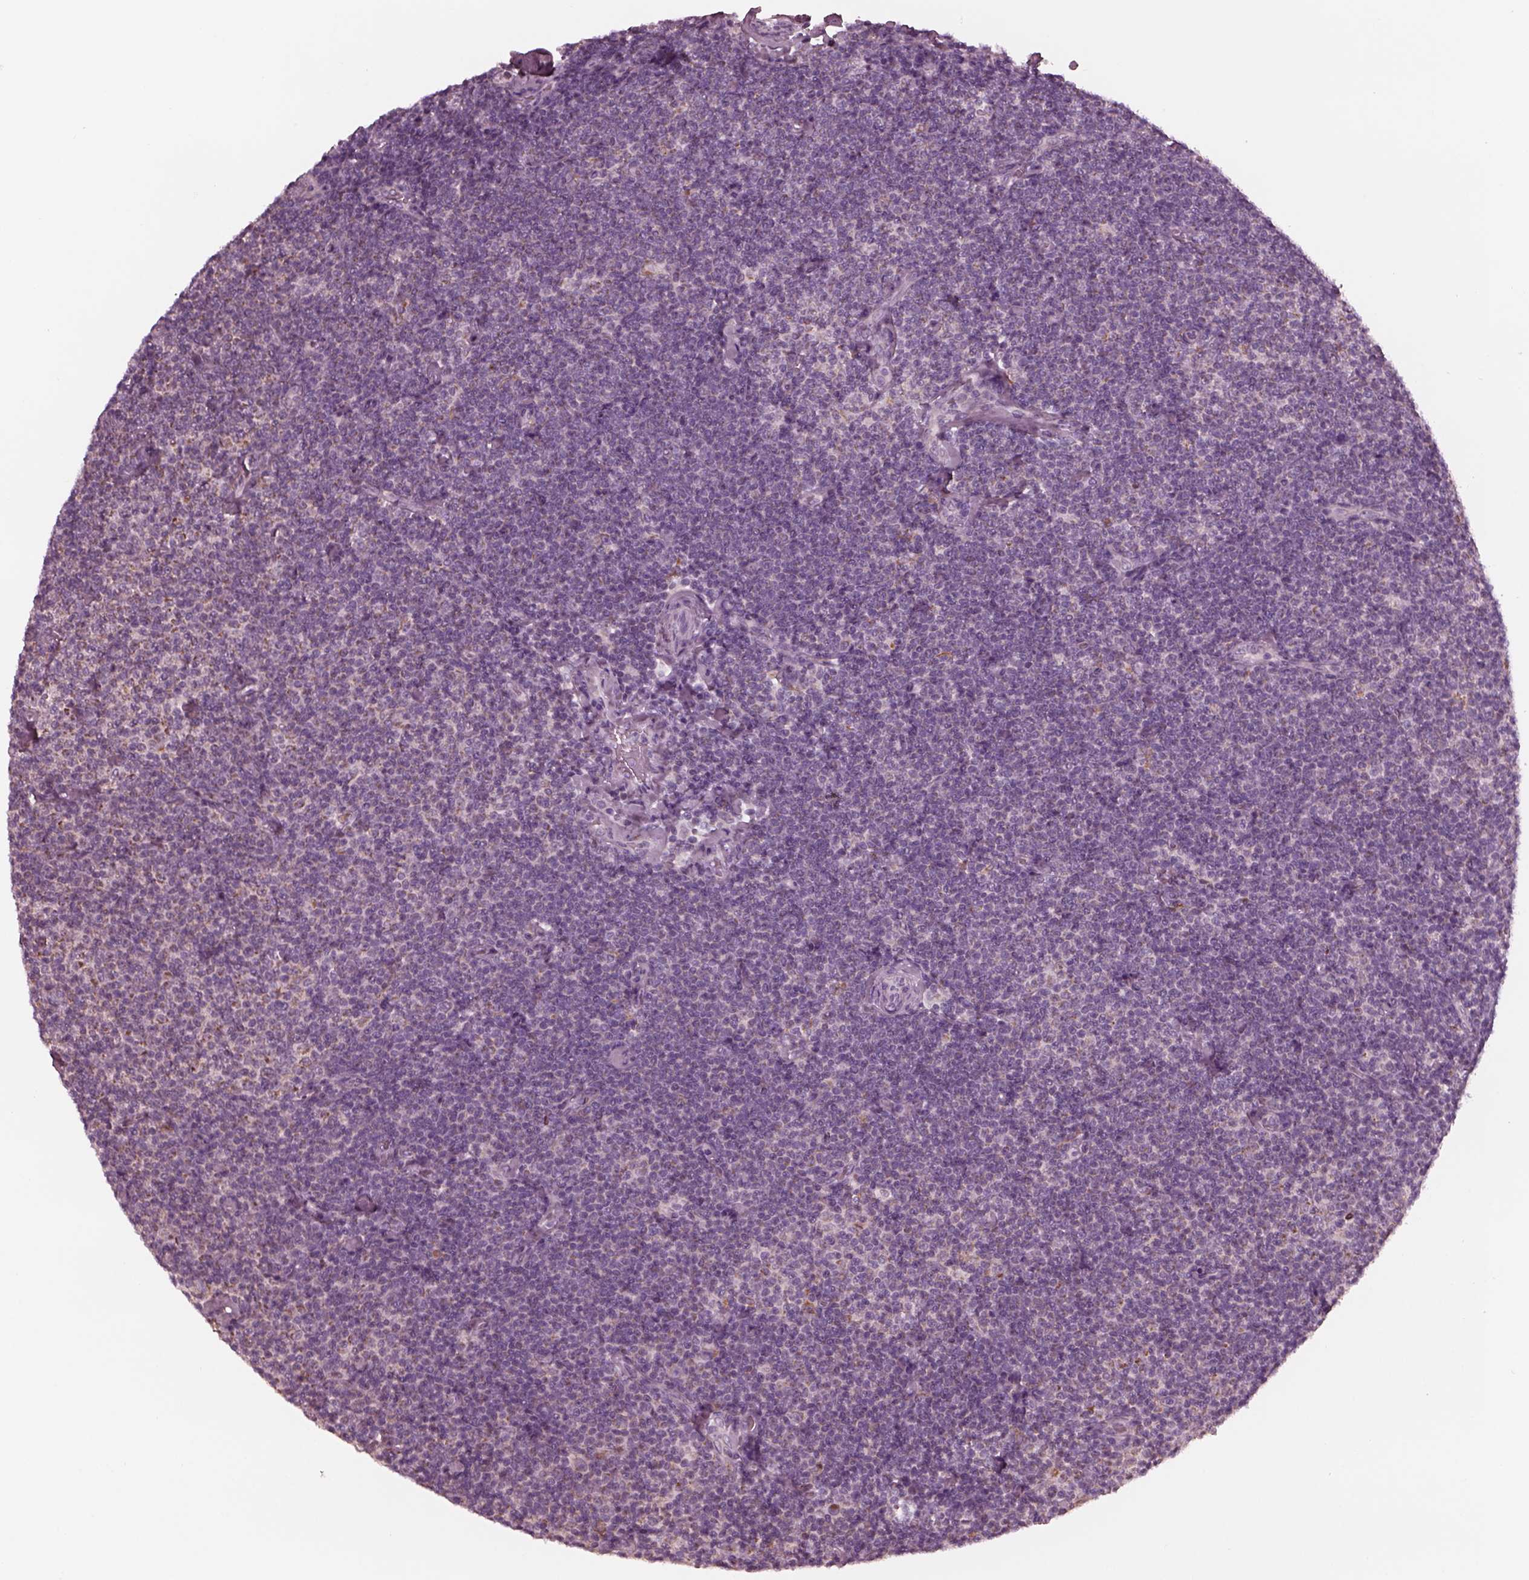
{"staining": {"intensity": "moderate", "quantity": "<25%", "location": "cytoplasmic/membranous"}, "tissue": "lymphoma", "cell_type": "Tumor cells", "image_type": "cancer", "snomed": [{"axis": "morphology", "description": "Malignant lymphoma, non-Hodgkin's type, Low grade"}, {"axis": "topography", "description": "Lymph node"}], "caption": "High-power microscopy captured an immunohistochemistry micrograph of lymphoma, revealing moderate cytoplasmic/membranous positivity in approximately <25% of tumor cells.", "gene": "CELSR3", "patient": {"sex": "male", "age": 81}}